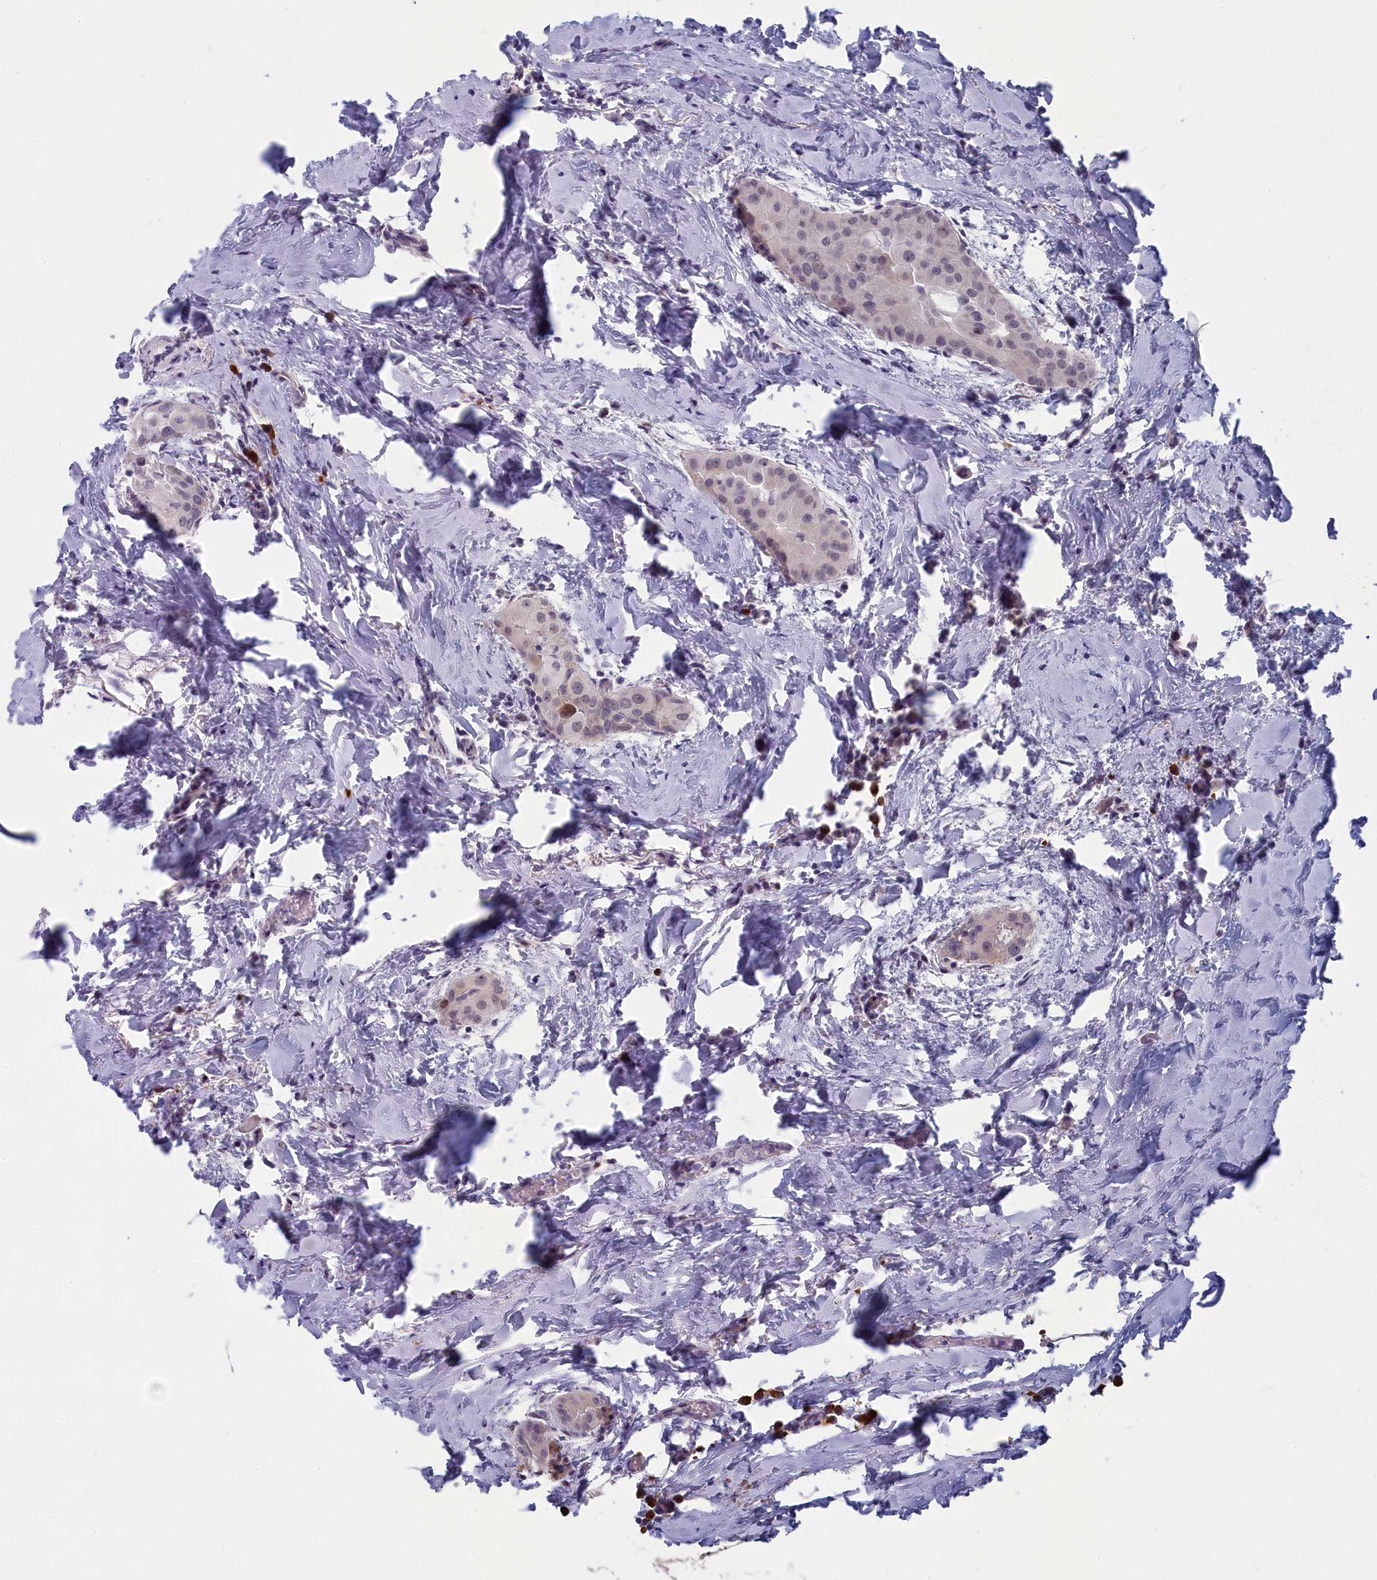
{"staining": {"intensity": "weak", "quantity": "<25%", "location": "nuclear"}, "tissue": "thyroid cancer", "cell_type": "Tumor cells", "image_type": "cancer", "snomed": [{"axis": "morphology", "description": "Papillary adenocarcinoma, NOS"}, {"axis": "topography", "description": "Thyroid gland"}], "caption": "IHC image of neoplastic tissue: human papillary adenocarcinoma (thyroid) stained with DAB (3,3'-diaminobenzidine) exhibits no significant protein staining in tumor cells.", "gene": "CNEP1R1", "patient": {"sex": "male", "age": 33}}